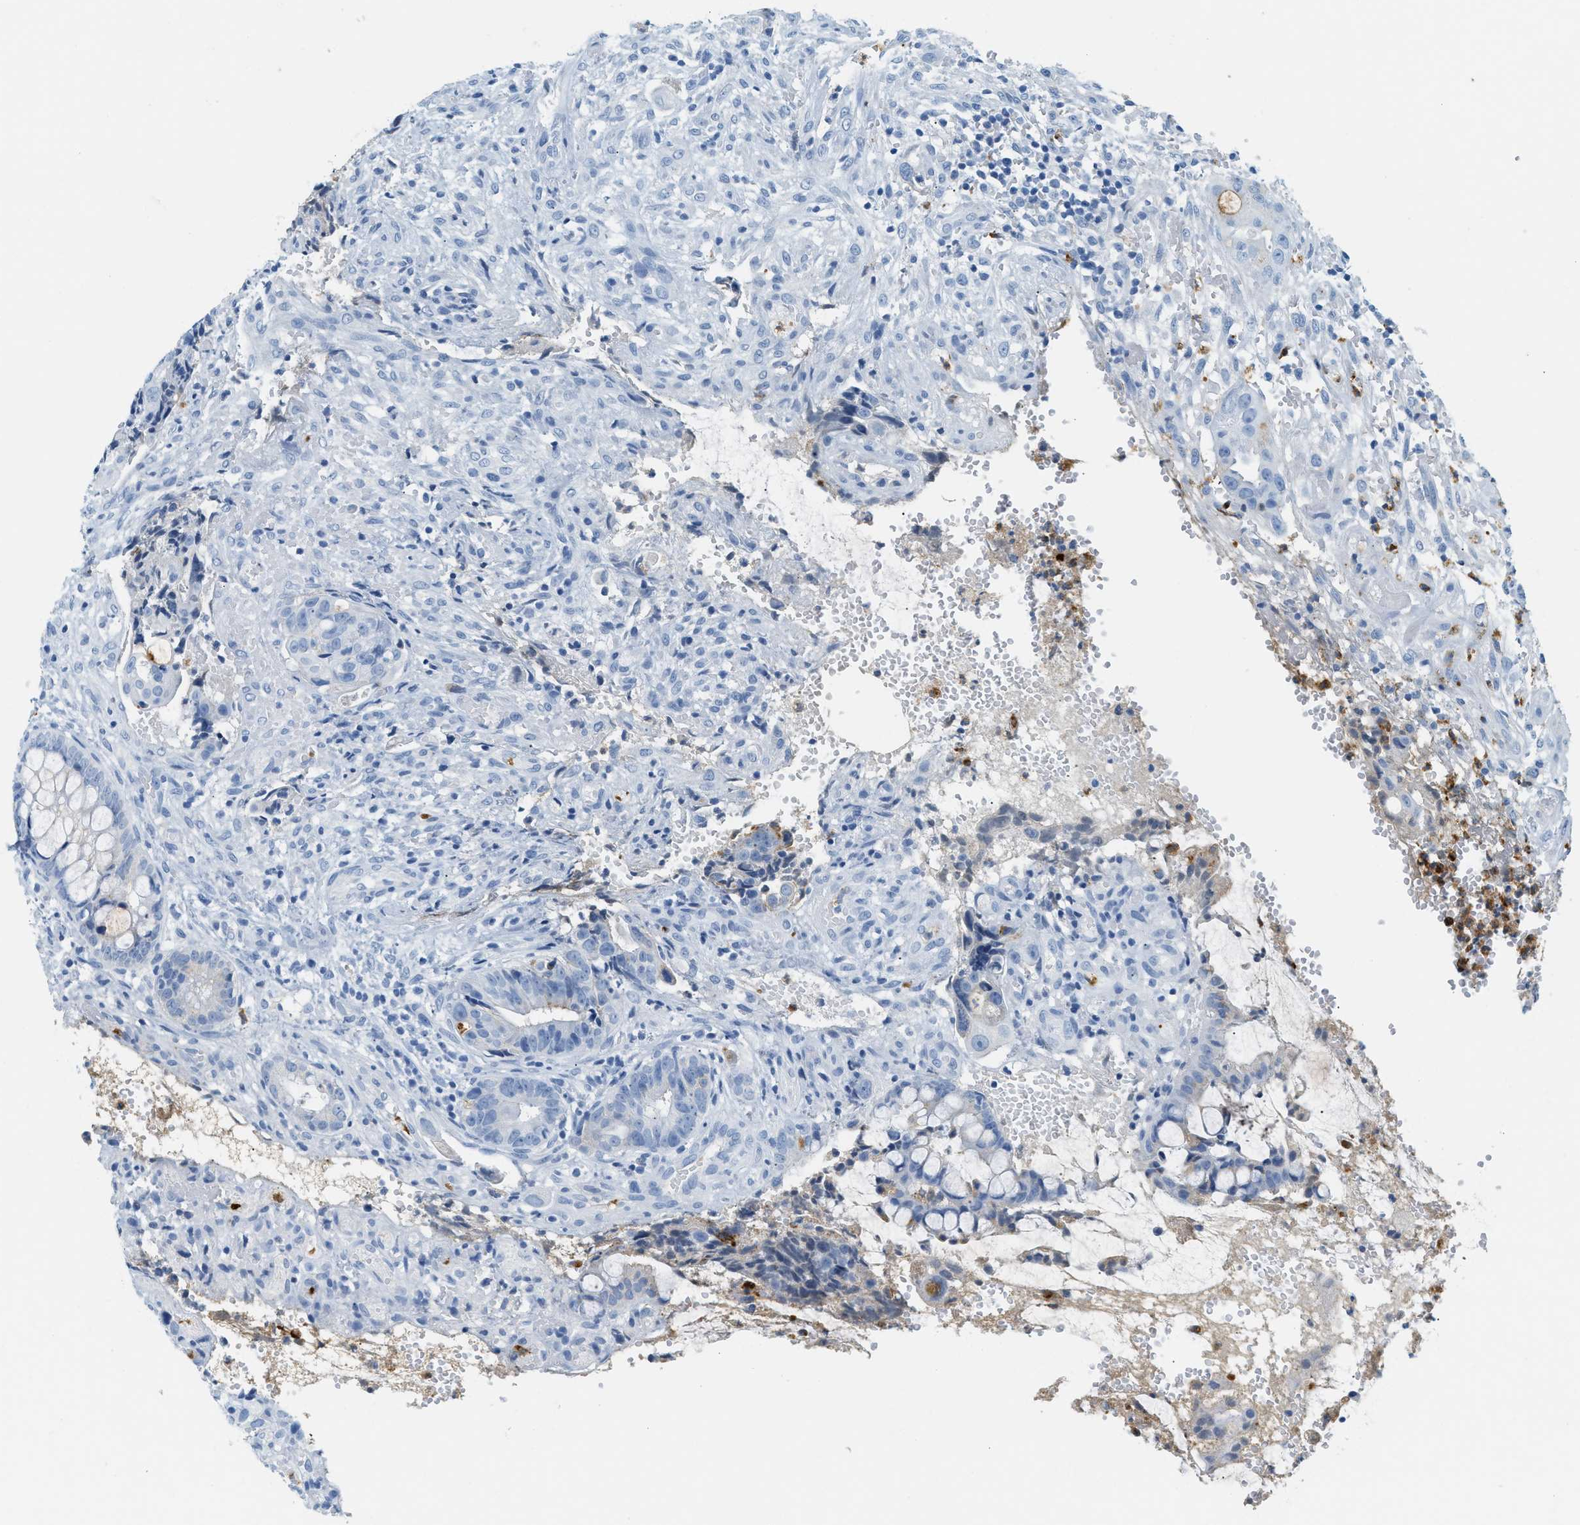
{"staining": {"intensity": "negative", "quantity": "none", "location": "none"}, "tissue": "colorectal cancer", "cell_type": "Tumor cells", "image_type": "cancer", "snomed": [{"axis": "morphology", "description": "Adenocarcinoma, NOS"}, {"axis": "topography", "description": "Colon"}], "caption": "This photomicrograph is of colorectal cancer stained with IHC to label a protein in brown with the nuclei are counter-stained blue. There is no positivity in tumor cells.", "gene": "LCN2", "patient": {"sex": "female", "age": 57}}